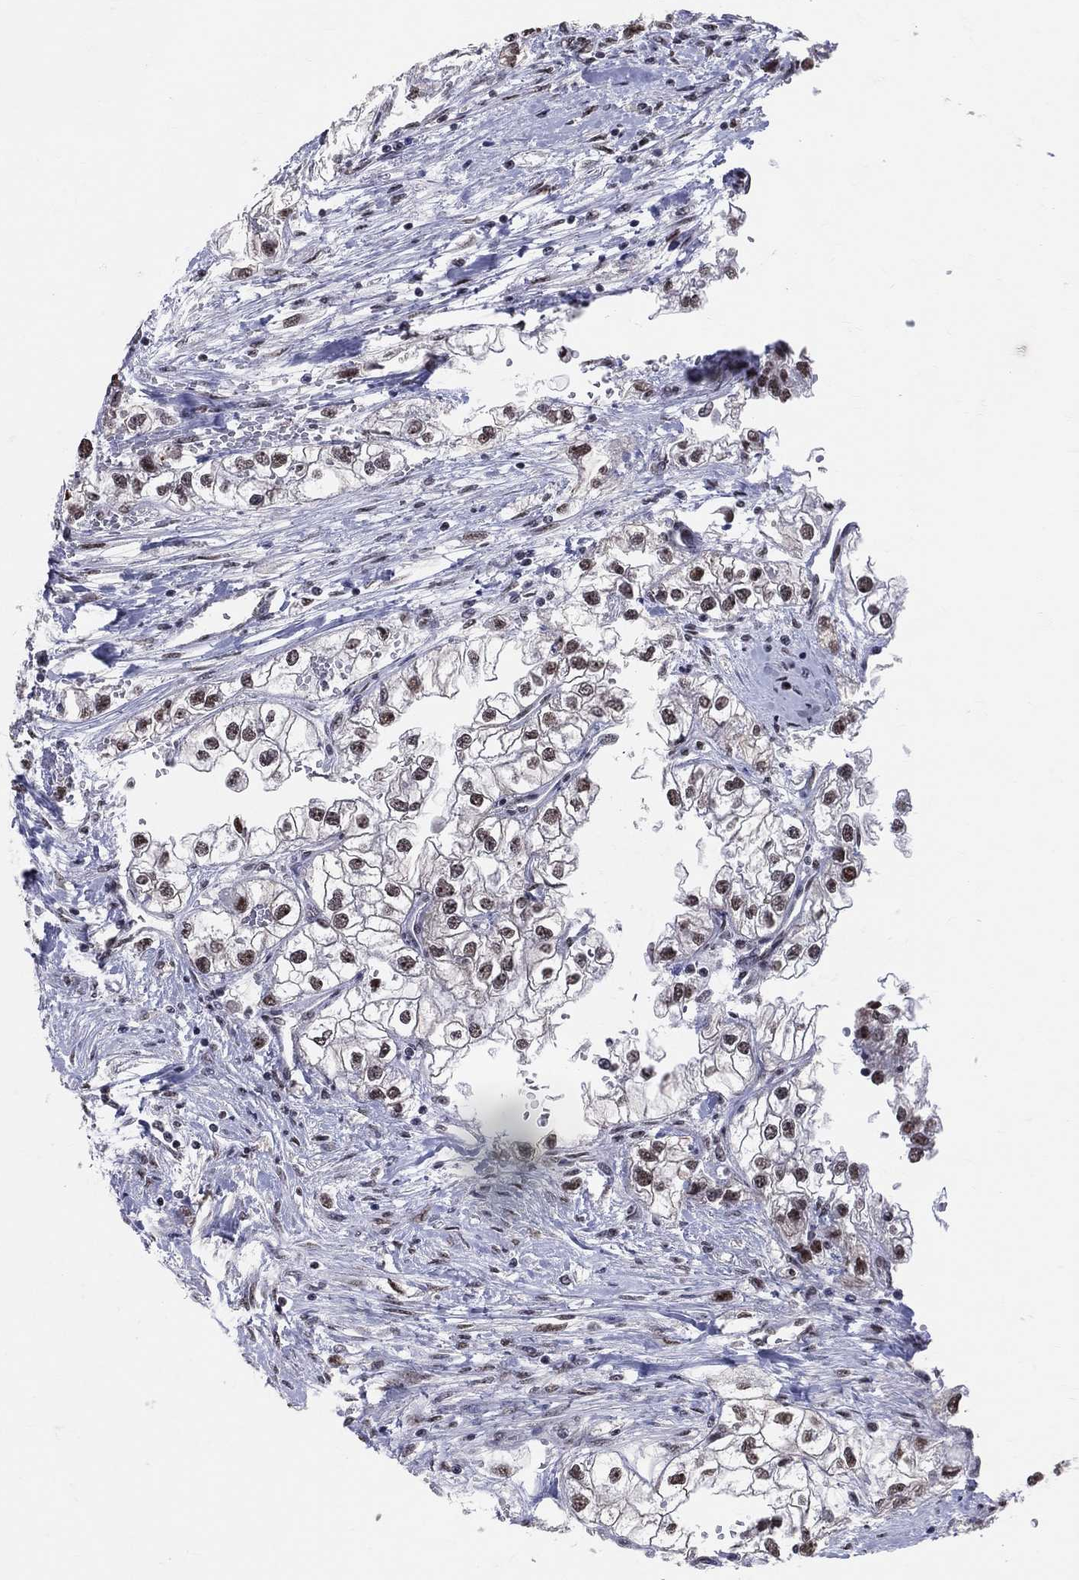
{"staining": {"intensity": "moderate", "quantity": "<25%", "location": "nuclear"}, "tissue": "renal cancer", "cell_type": "Tumor cells", "image_type": "cancer", "snomed": [{"axis": "morphology", "description": "Adenocarcinoma, NOS"}, {"axis": "topography", "description": "Kidney"}], "caption": "Immunohistochemical staining of adenocarcinoma (renal) reveals low levels of moderate nuclear staining in about <25% of tumor cells.", "gene": "CDK7", "patient": {"sex": "male", "age": 59}}